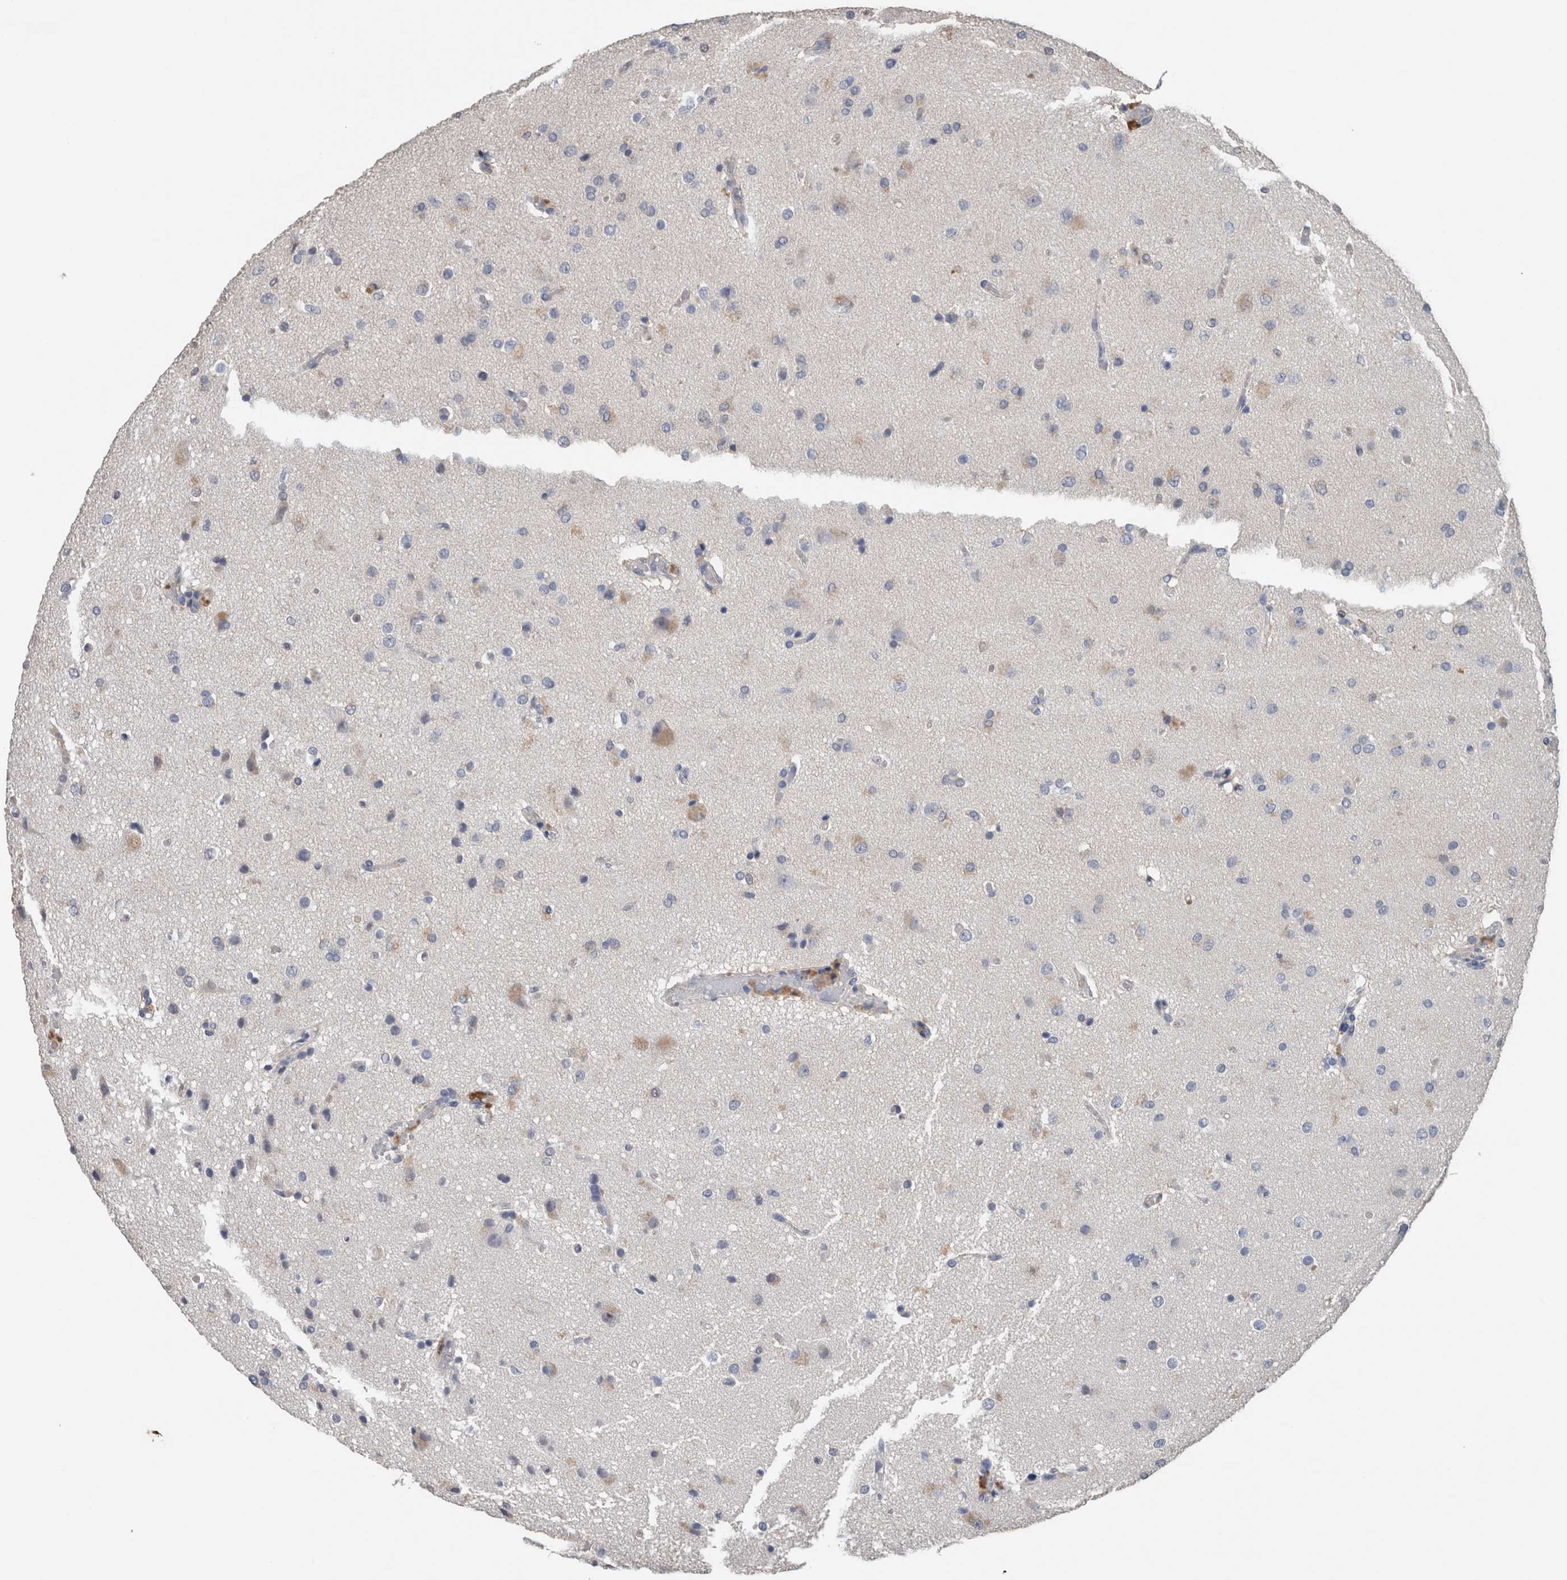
{"staining": {"intensity": "negative", "quantity": "none", "location": "none"}, "tissue": "glioma", "cell_type": "Tumor cells", "image_type": "cancer", "snomed": [{"axis": "morphology", "description": "Glioma, malignant, High grade"}, {"axis": "topography", "description": "Brain"}], "caption": "Immunohistochemistry photomicrograph of human glioma stained for a protein (brown), which demonstrates no positivity in tumor cells.", "gene": "CRNN", "patient": {"sex": "male", "age": 72}}